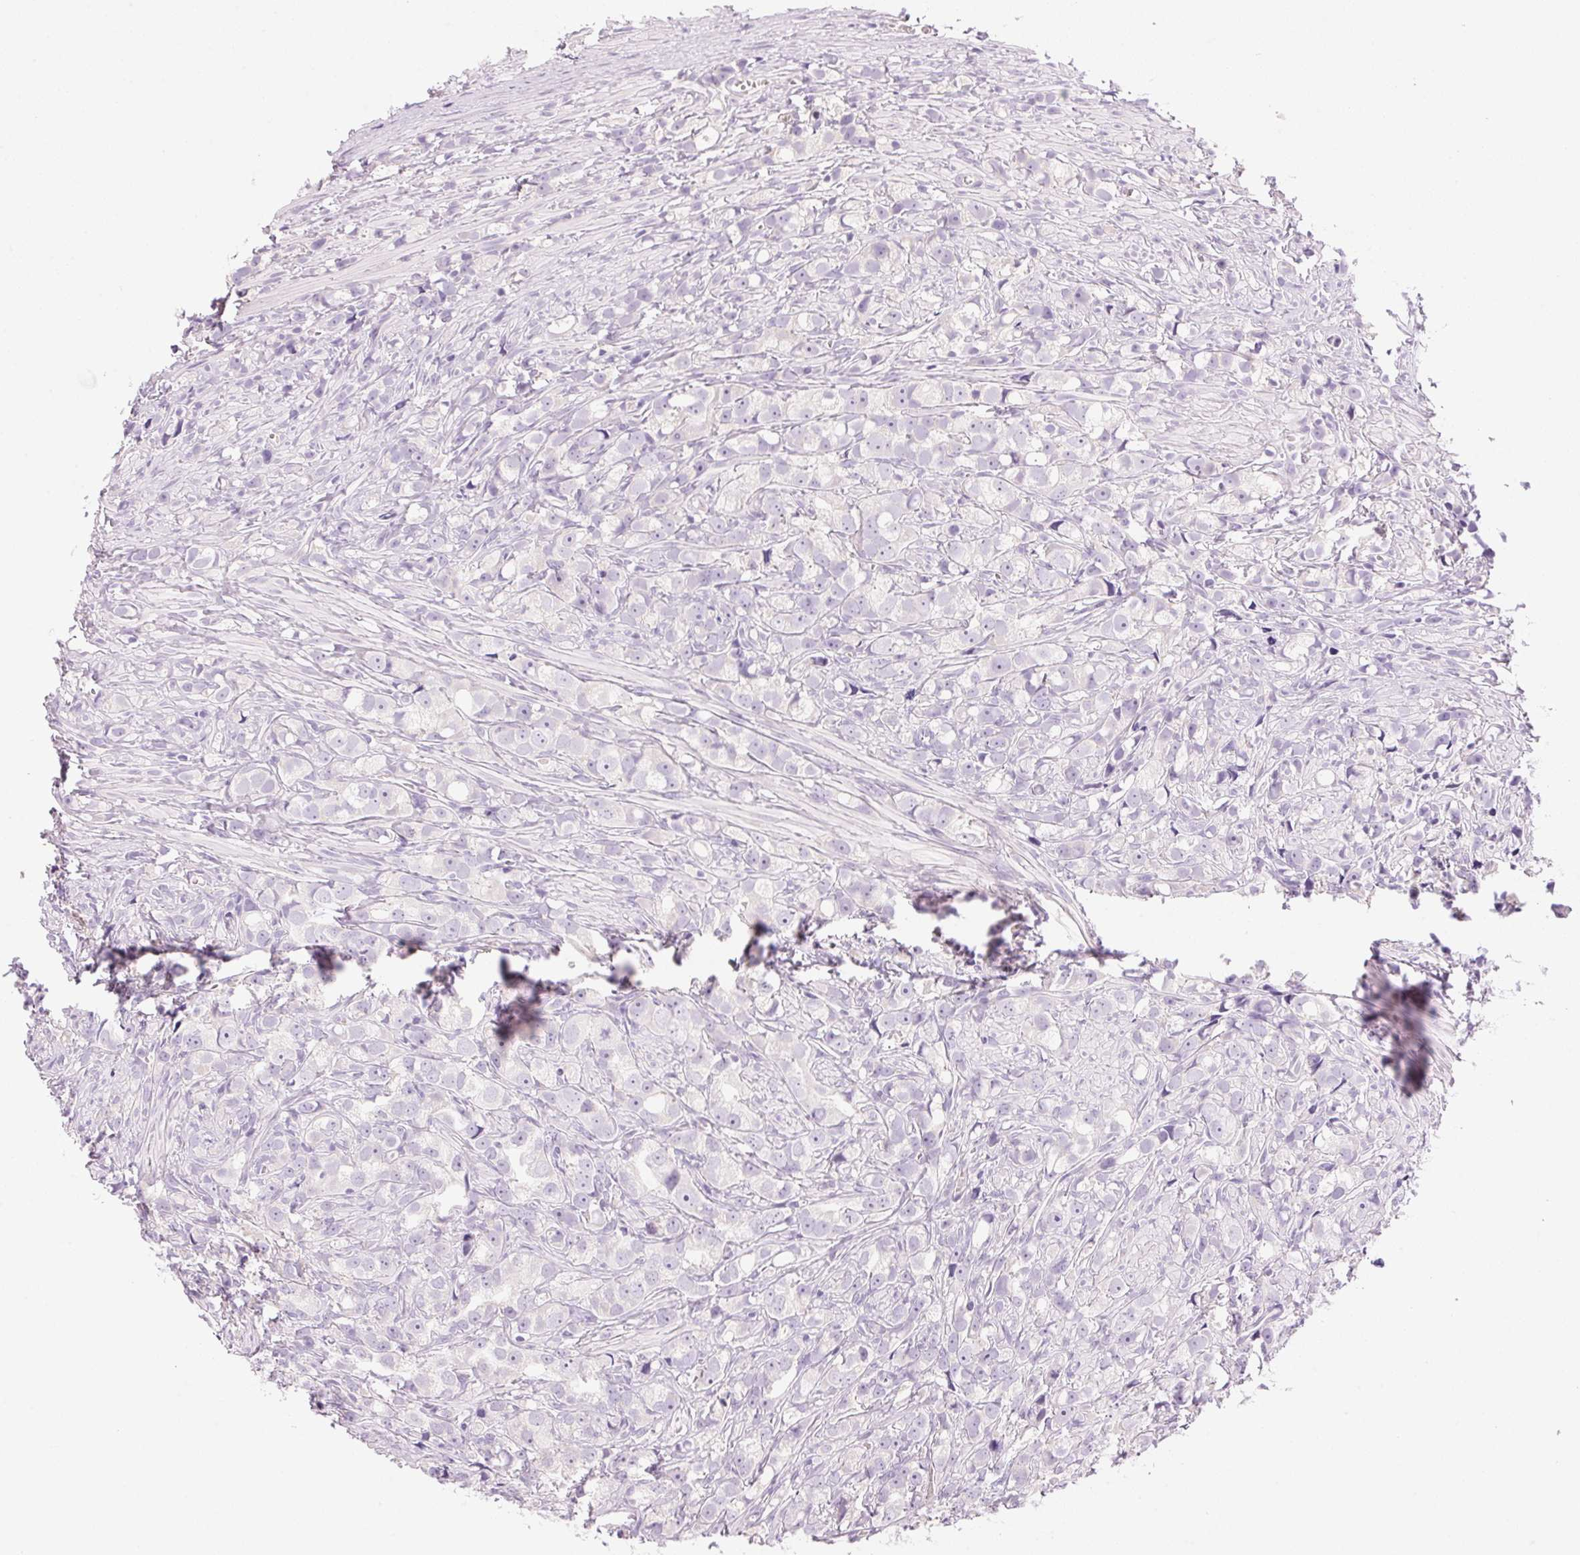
{"staining": {"intensity": "negative", "quantity": "none", "location": "none"}, "tissue": "prostate cancer", "cell_type": "Tumor cells", "image_type": "cancer", "snomed": [{"axis": "morphology", "description": "Adenocarcinoma, High grade"}, {"axis": "topography", "description": "Prostate"}], "caption": "The photomicrograph demonstrates no staining of tumor cells in prostate cancer. Brightfield microscopy of IHC stained with DAB (3,3'-diaminobenzidine) (brown) and hematoxylin (blue), captured at high magnification.", "gene": "HSD17B2", "patient": {"sex": "male", "age": 75}}